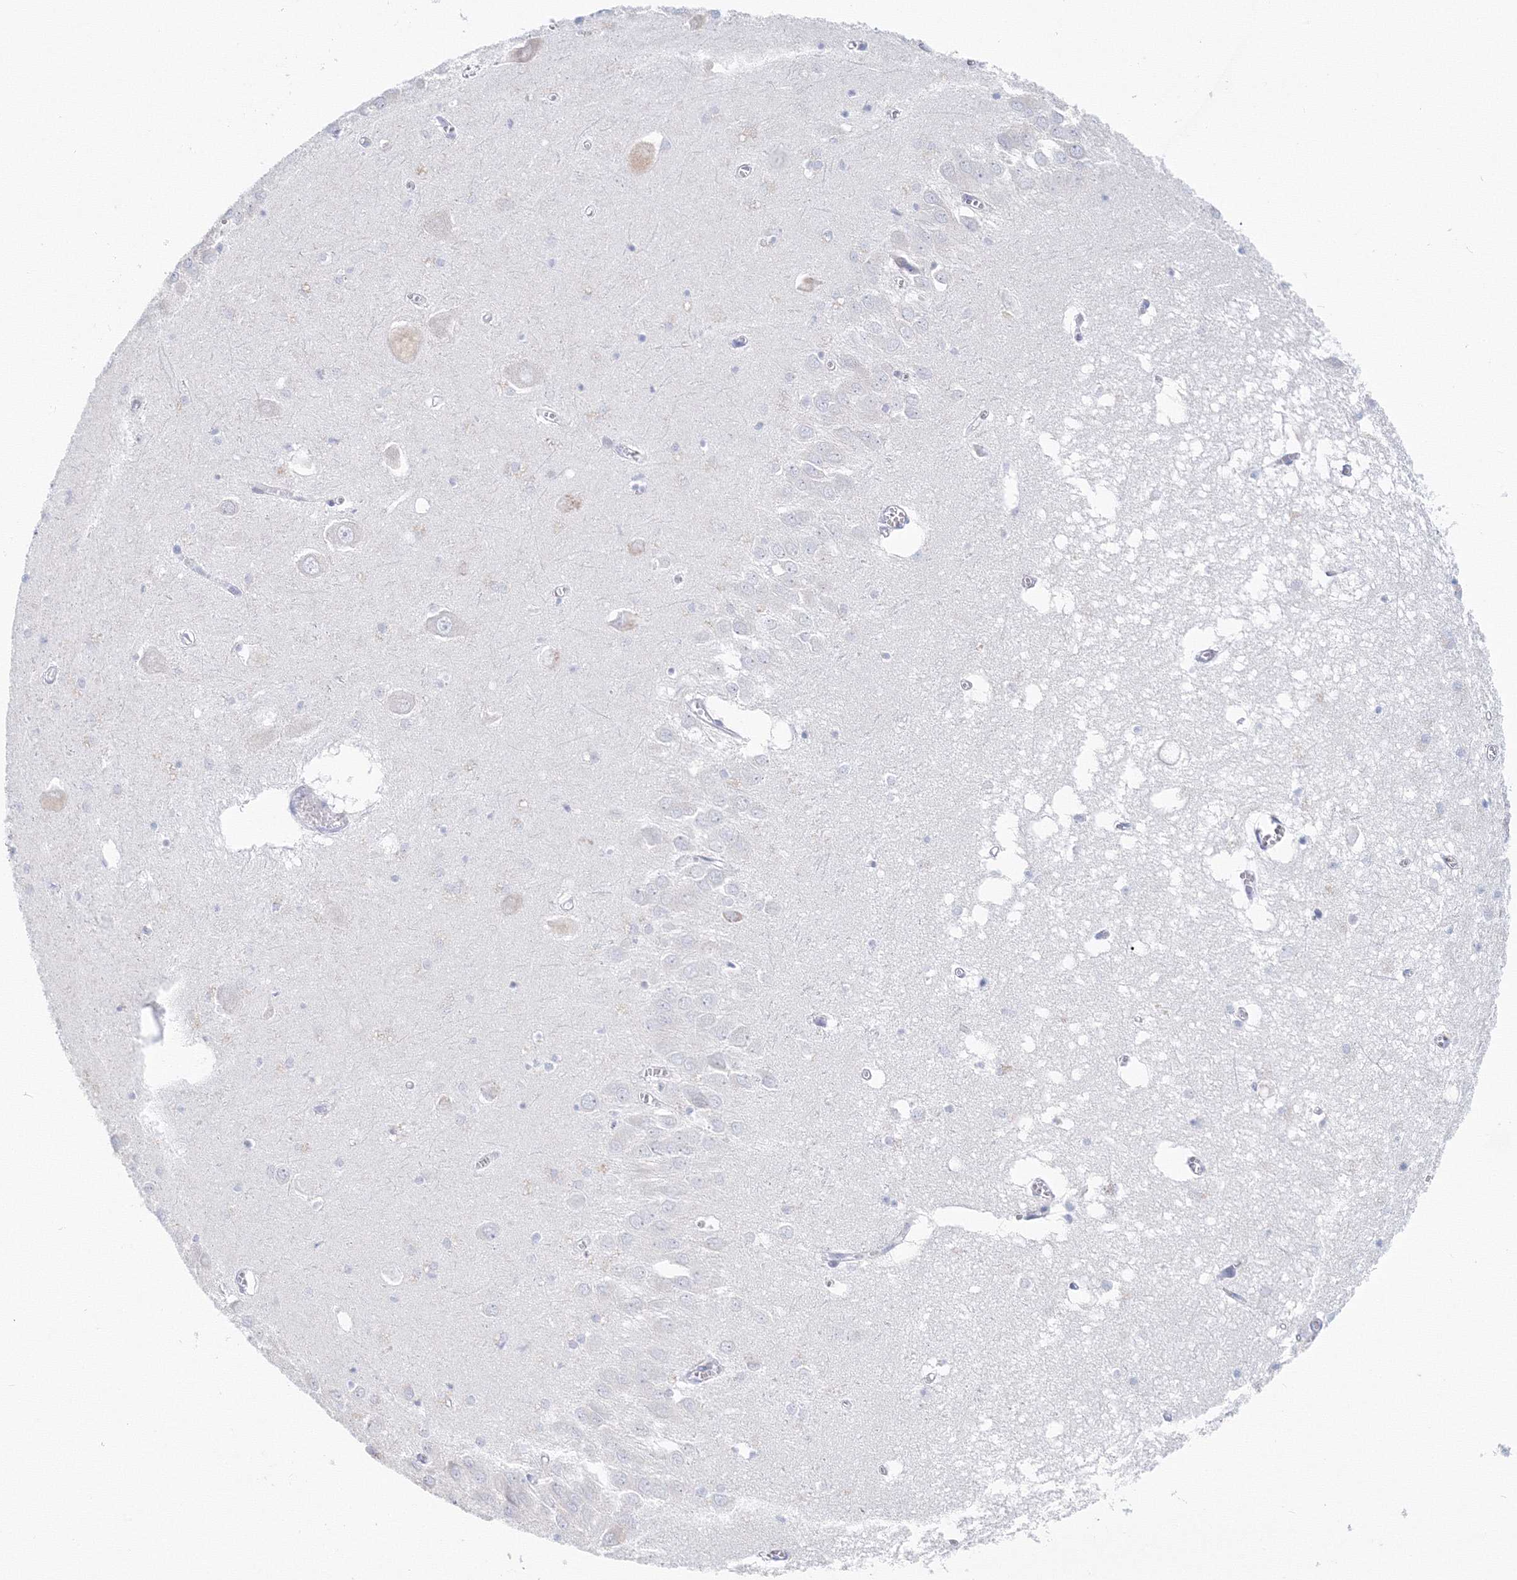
{"staining": {"intensity": "negative", "quantity": "none", "location": "none"}, "tissue": "hippocampus", "cell_type": "Glial cells", "image_type": "normal", "snomed": [{"axis": "morphology", "description": "Normal tissue, NOS"}, {"axis": "topography", "description": "Hippocampus"}], "caption": "Immunohistochemical staining of benign hippocampus exhibits no significant staining in glial cells.", "gene": "VSIG1", "patient": {"sex": "male", "age": 70}}